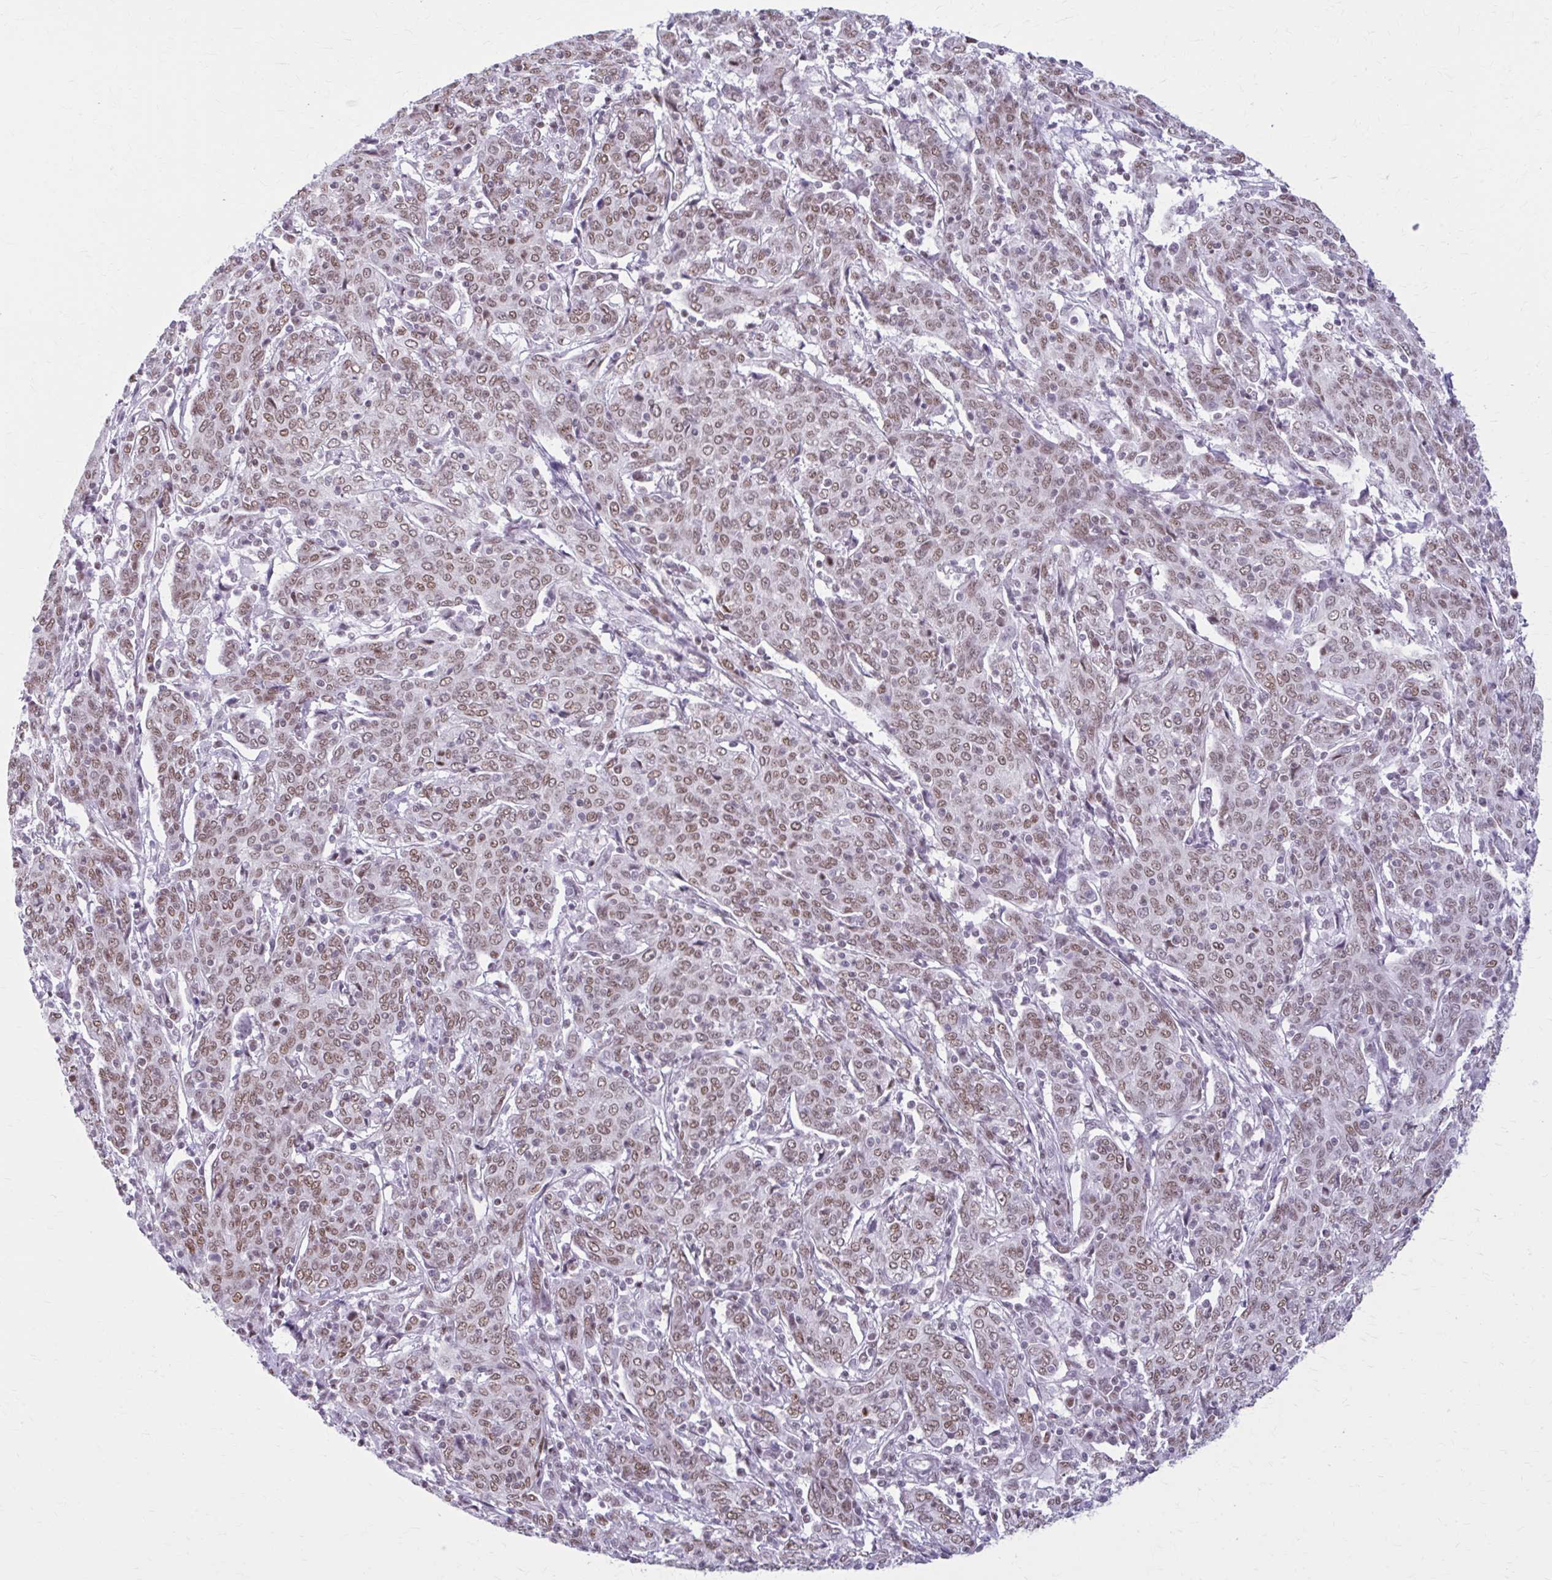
{"staining": {"intensity": "moderate", "quantity": ">75%", "location": "nuclear"}, "tissue": "cervical cancer", "cell_type": "Tumor cells", "image_type": "cancer", "snomed": [{"axis": "morphology", "description": "Squamous cell carcinoma, NOS"}, {"axis": "topography", "description": "Cervix"}], "caption": "A medium amount of moderate nuclear positivity is seen in approximately >75% of tumor cells in cervical cancer (squamous cell carcinoma) tissue.", "gene": "PABIR1", "patient": {"sex": "female", "age": 67}}